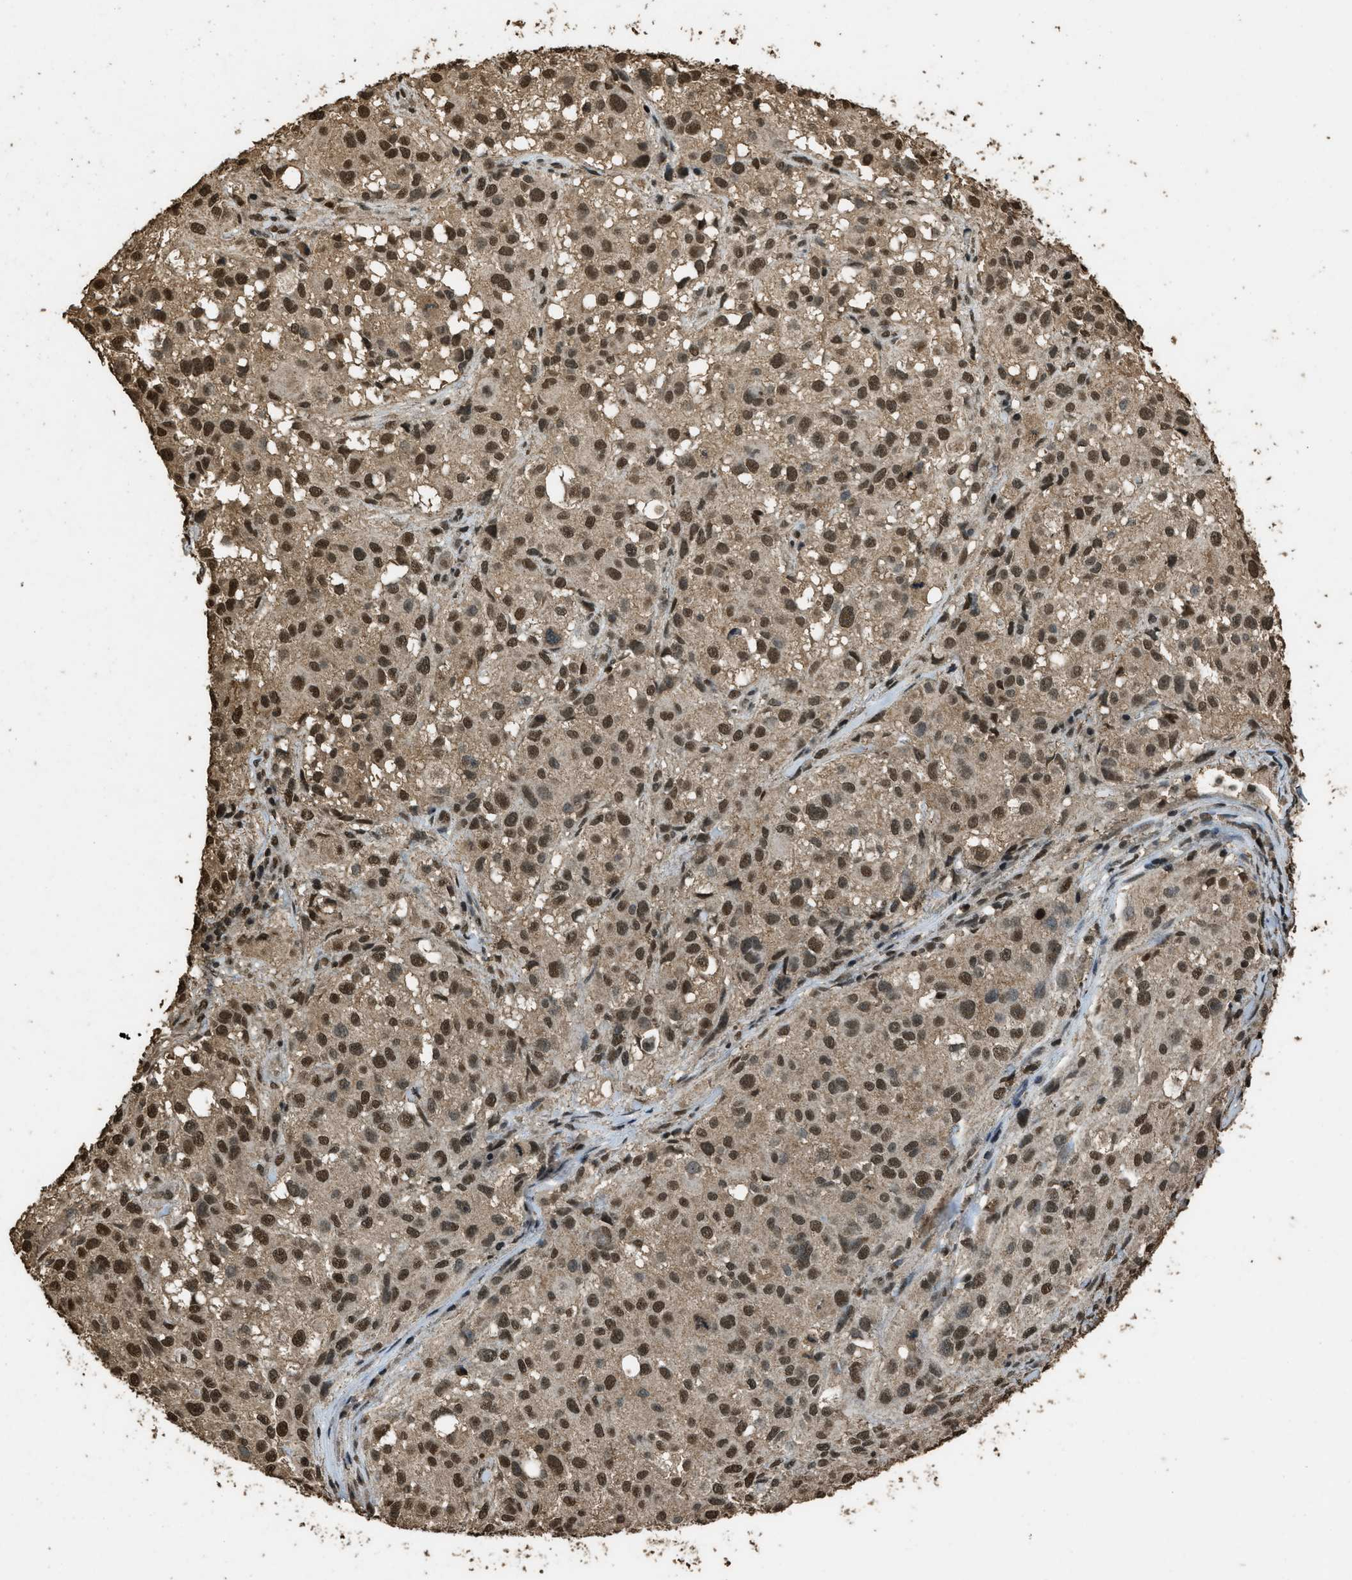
{"staining": {"intensity": "strong", "quantity": ">75%", "location": "nuclear"}, "tissue": "melanoma", "cell_type": "Tumor cells", "image_type": "cancer", "snomed": [{"axis": "morphology", "description": "Necrosis, NOS"}, {"axis": "morphology", "description": "Malignant melanoma, NOS"}, {"axis": "topography", "description": "Skin"}], "caption": "High-magnification brightfield microscopy of melanoma stained with DAB (brown) and counterstained with hematoxylin (blue). tumor cells exhibit strong nuclear expression is seen in approximately>75% of cells.", "gene": "MYB", "patient": {"sex": "female", "age": 87}}